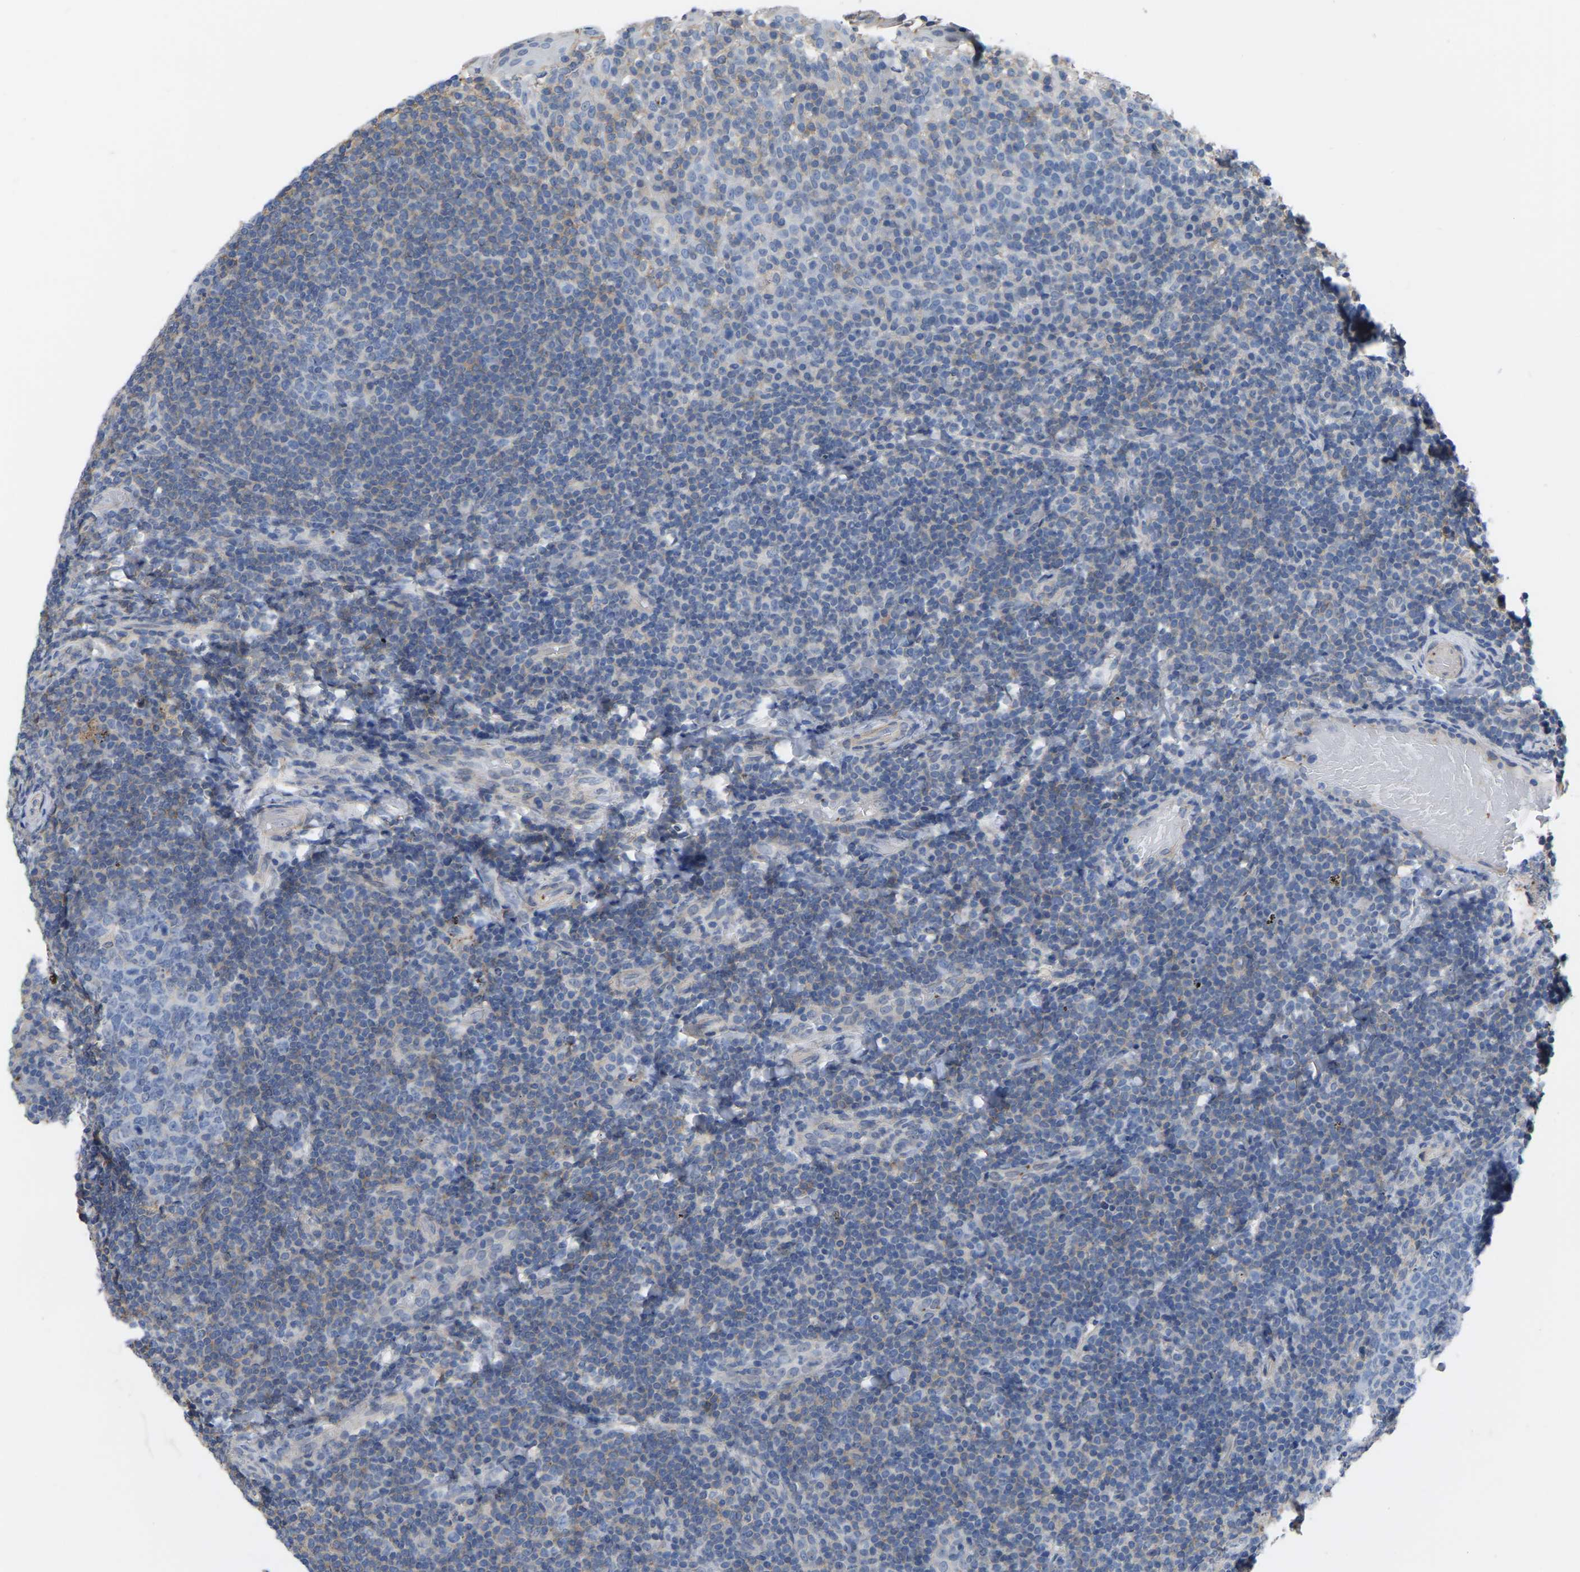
{"staining": {"intensity": "negative", "quantity": "none", "location": "none"}, "tissue": "tonsil", "cell_type": "Germinal center cells", "image_type": "normal", "snomed": [{"axis": "morphology", "description": "Normal tissue, NOS"}, {"axis": "topography", "description": "Tonsil"}], "caption": "Immunohistochemistry image of unremarkable tonsil: human tonsil stained with DAB (3,3'-diaminobenzidine) displays no significant protein positivity in germinal center cells. The staining is performed using DAB brown chromogen with nuclei counter-stained in using hematoxylin.", "gene": "ZNF449", "patient": {"sex": "female", "age": 19}}